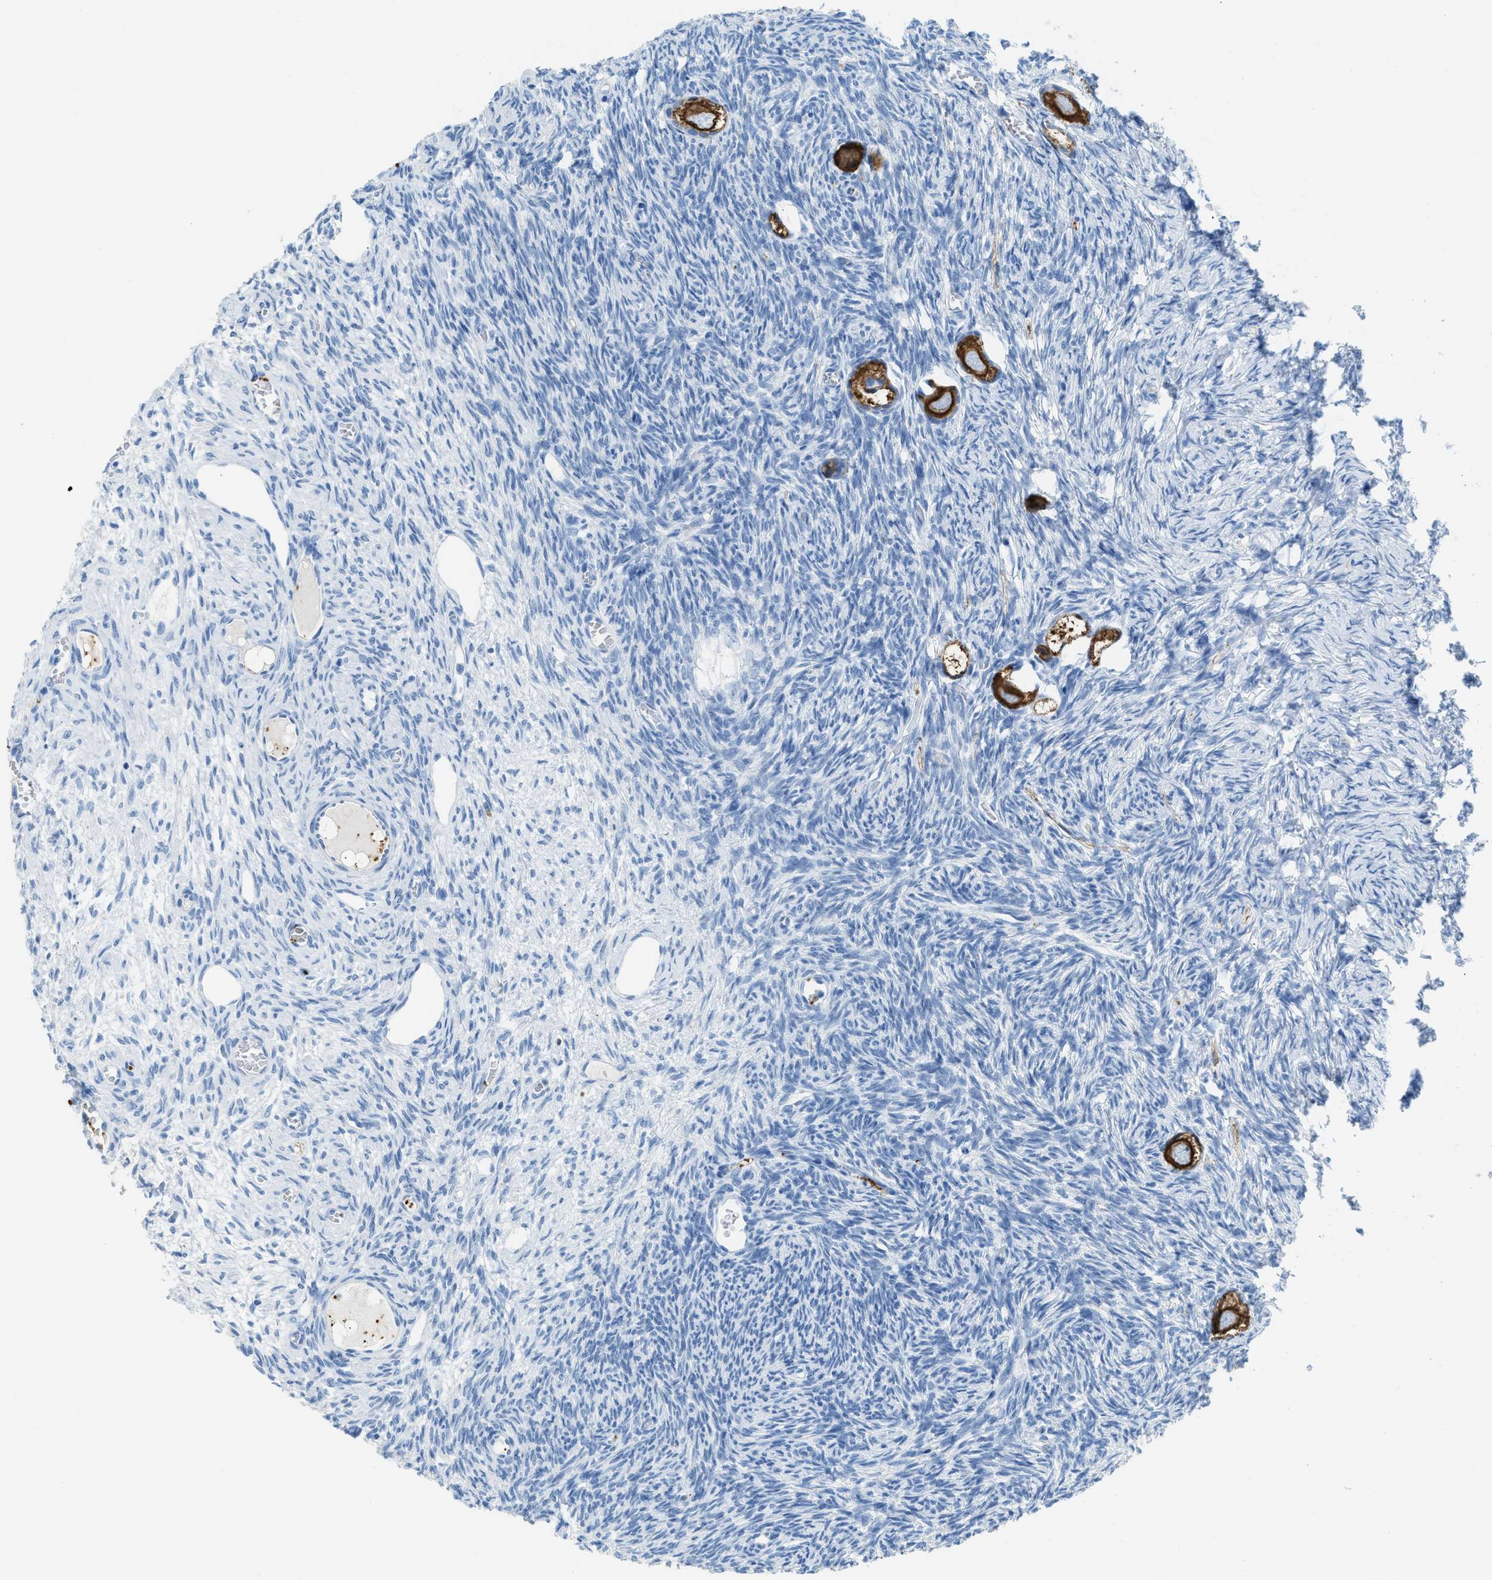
{"staining": {"intensity": "strong", "quantity": ">75%", "location": "cytoplasmic/membranous"}, "tissue": "ovary", "cell_type": "Follicle cells", "image_type": "normal", "snomed": [{"axis": "morphology", "description": "Normal tissue, NOS"}, {"axis": "topography", "description": "Ovary"}], "caption": "An image of ovary stained for a protein reveals strong cytoplasmic/membranous brown staining in follicle cells.", "gene": "FAIM2", "patient": {"sex": "female", "age": 27}}